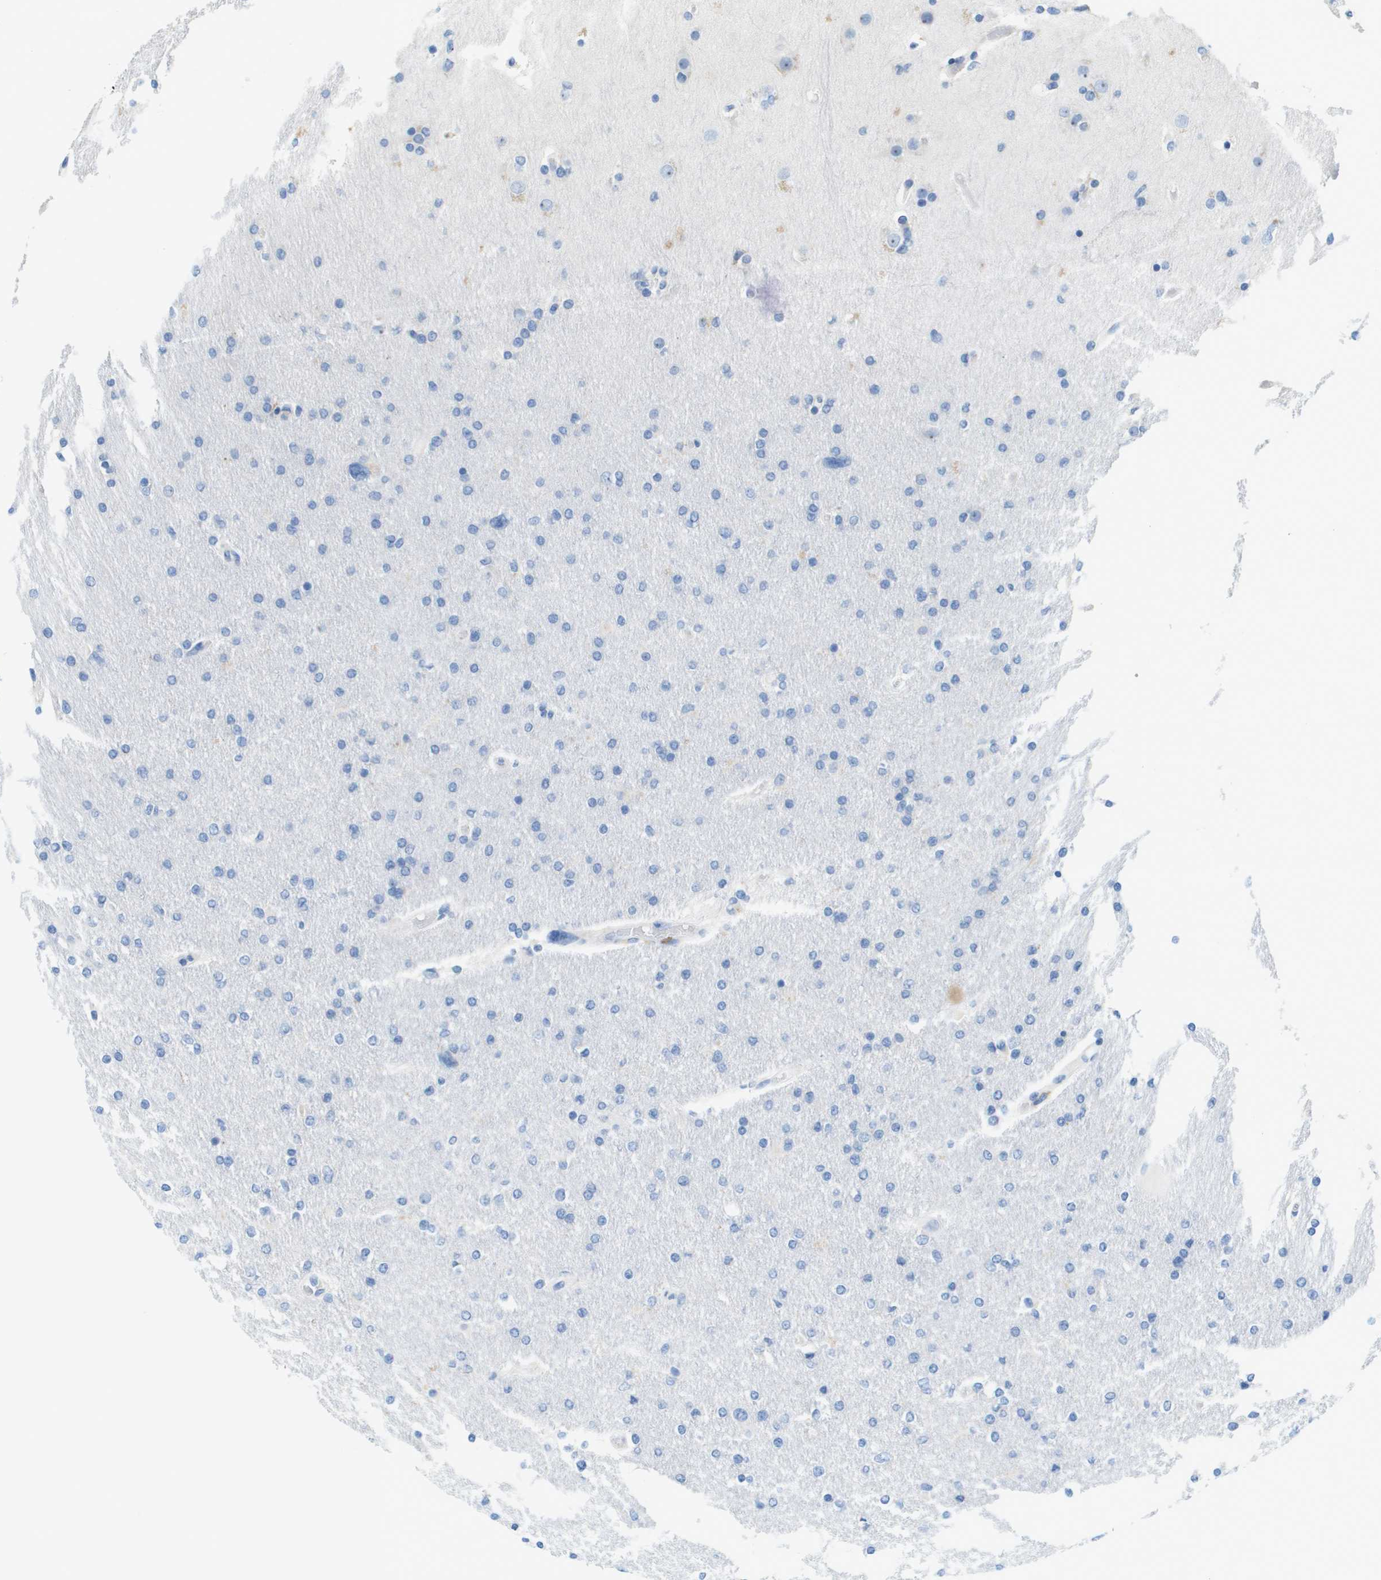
{"staining": {"intensity": "weak", "quantity": "<25%", "location": "cytoplasmic/membranous"}, "tissue": "glioma", "cell_type": "Tumor cells", "image_type": "cancer", "snomed": [{"axis": "morphology", "description": "Glioma, malignant, High grade"}, {"axis": "topography", "description": "Cerebral cortex"}], "caption": "The histopathology image shows no significant positivity in tumor cells of glioma.", "gene": "B3GNT5", "patient": {"sex": "female", "age": 36}}